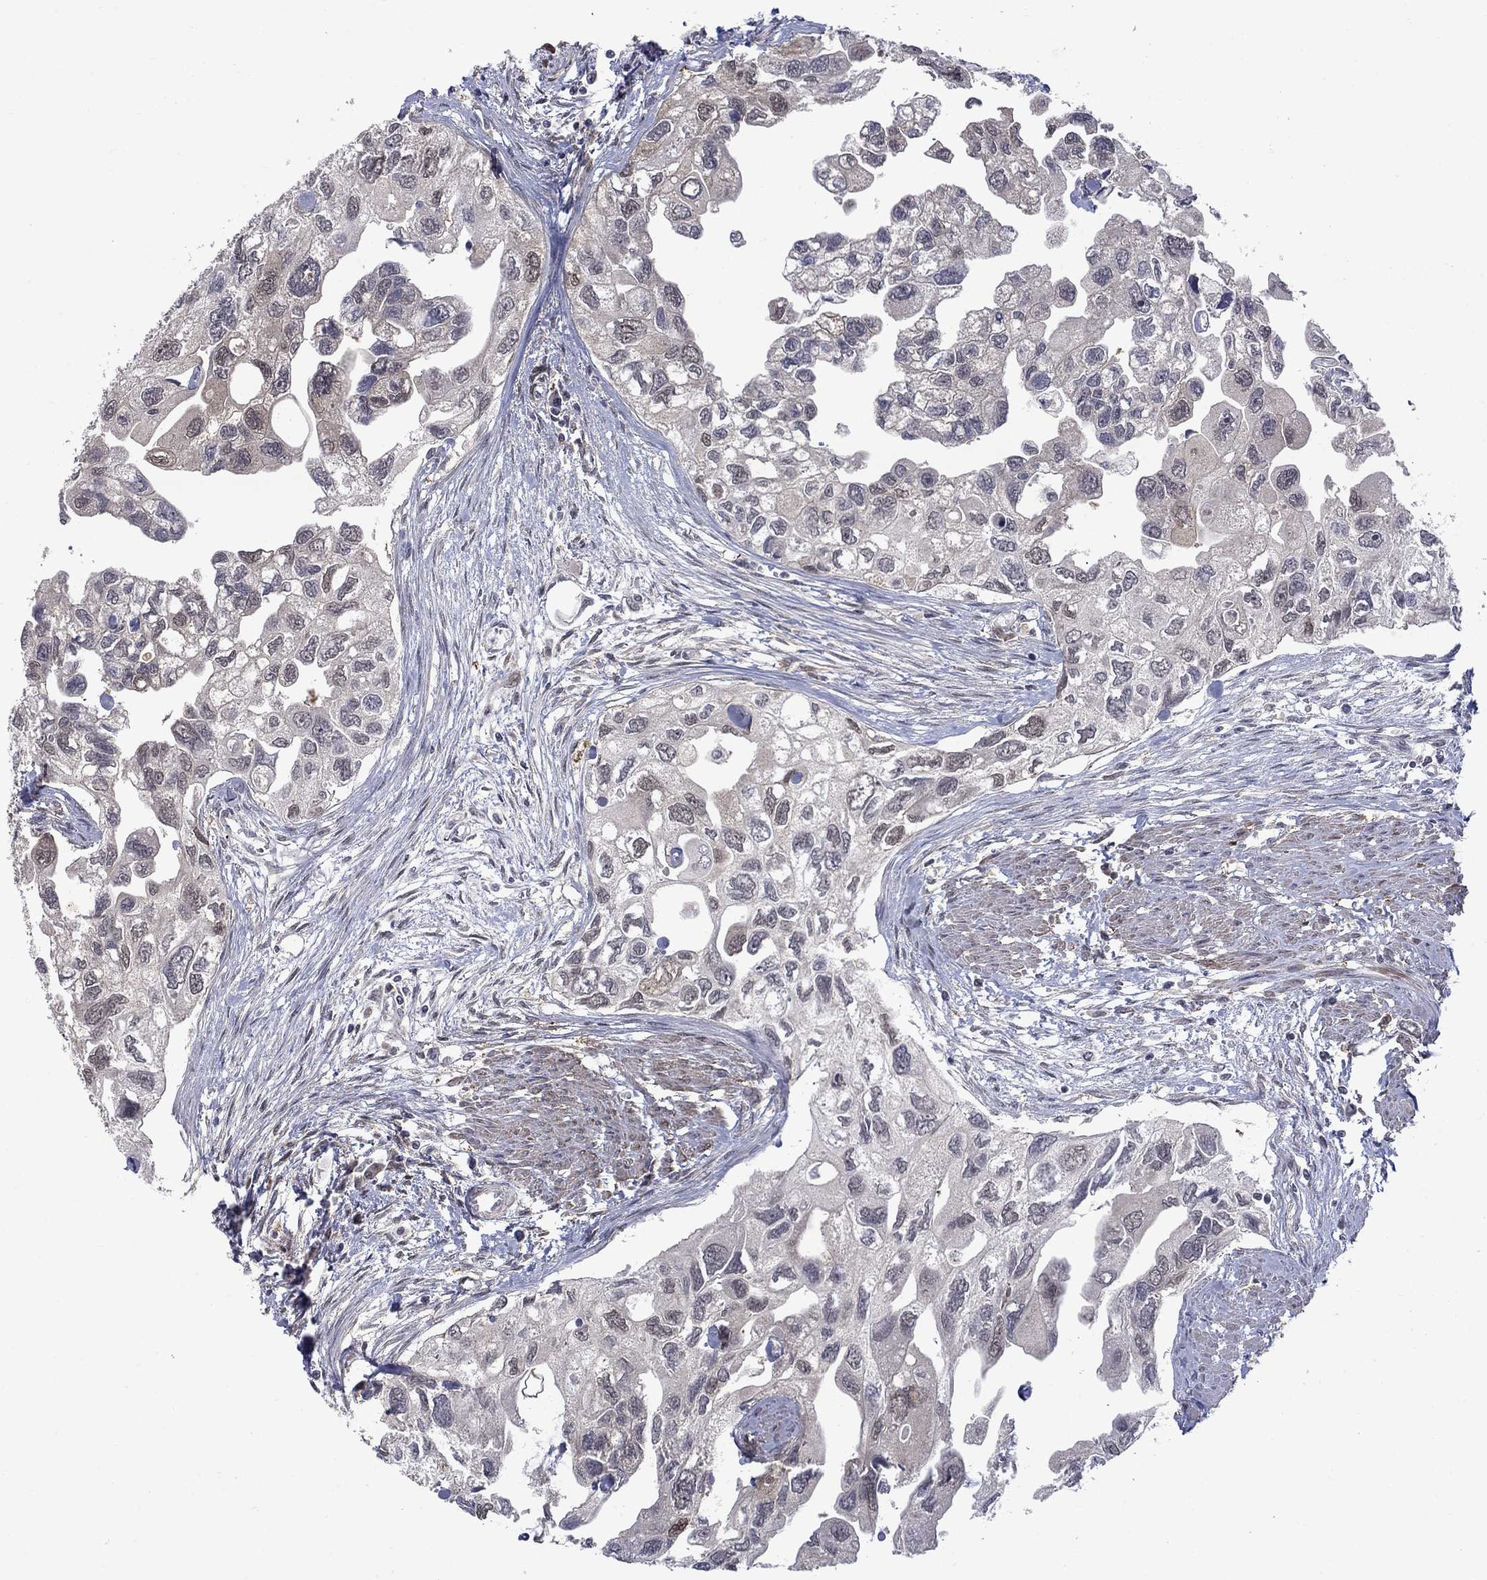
{"staining": {"intensity": "negative", "quantity": "none", "location": "none"}, "tissue": "urothelial cancer", "cell_type": "Tumor cells", "image_type": "cancer", "snomed": [{"axis": "morphology", "description": "Urothelial carcinoma, High grade"}, {"axis": "topography", "description": "Urinary bladder"}], "caption": "Tumor cells show no significant protein staining in high-grade urothelial carcinoma. (Stains: DAB (3,3'-diaminobenzidine) immunohistochemistry with hematoxylin counter stain, Microscopy: brightfield microscopy at high magnification).", "gene": "CBR1", "patient": {"sex": "male", "age": 59}}